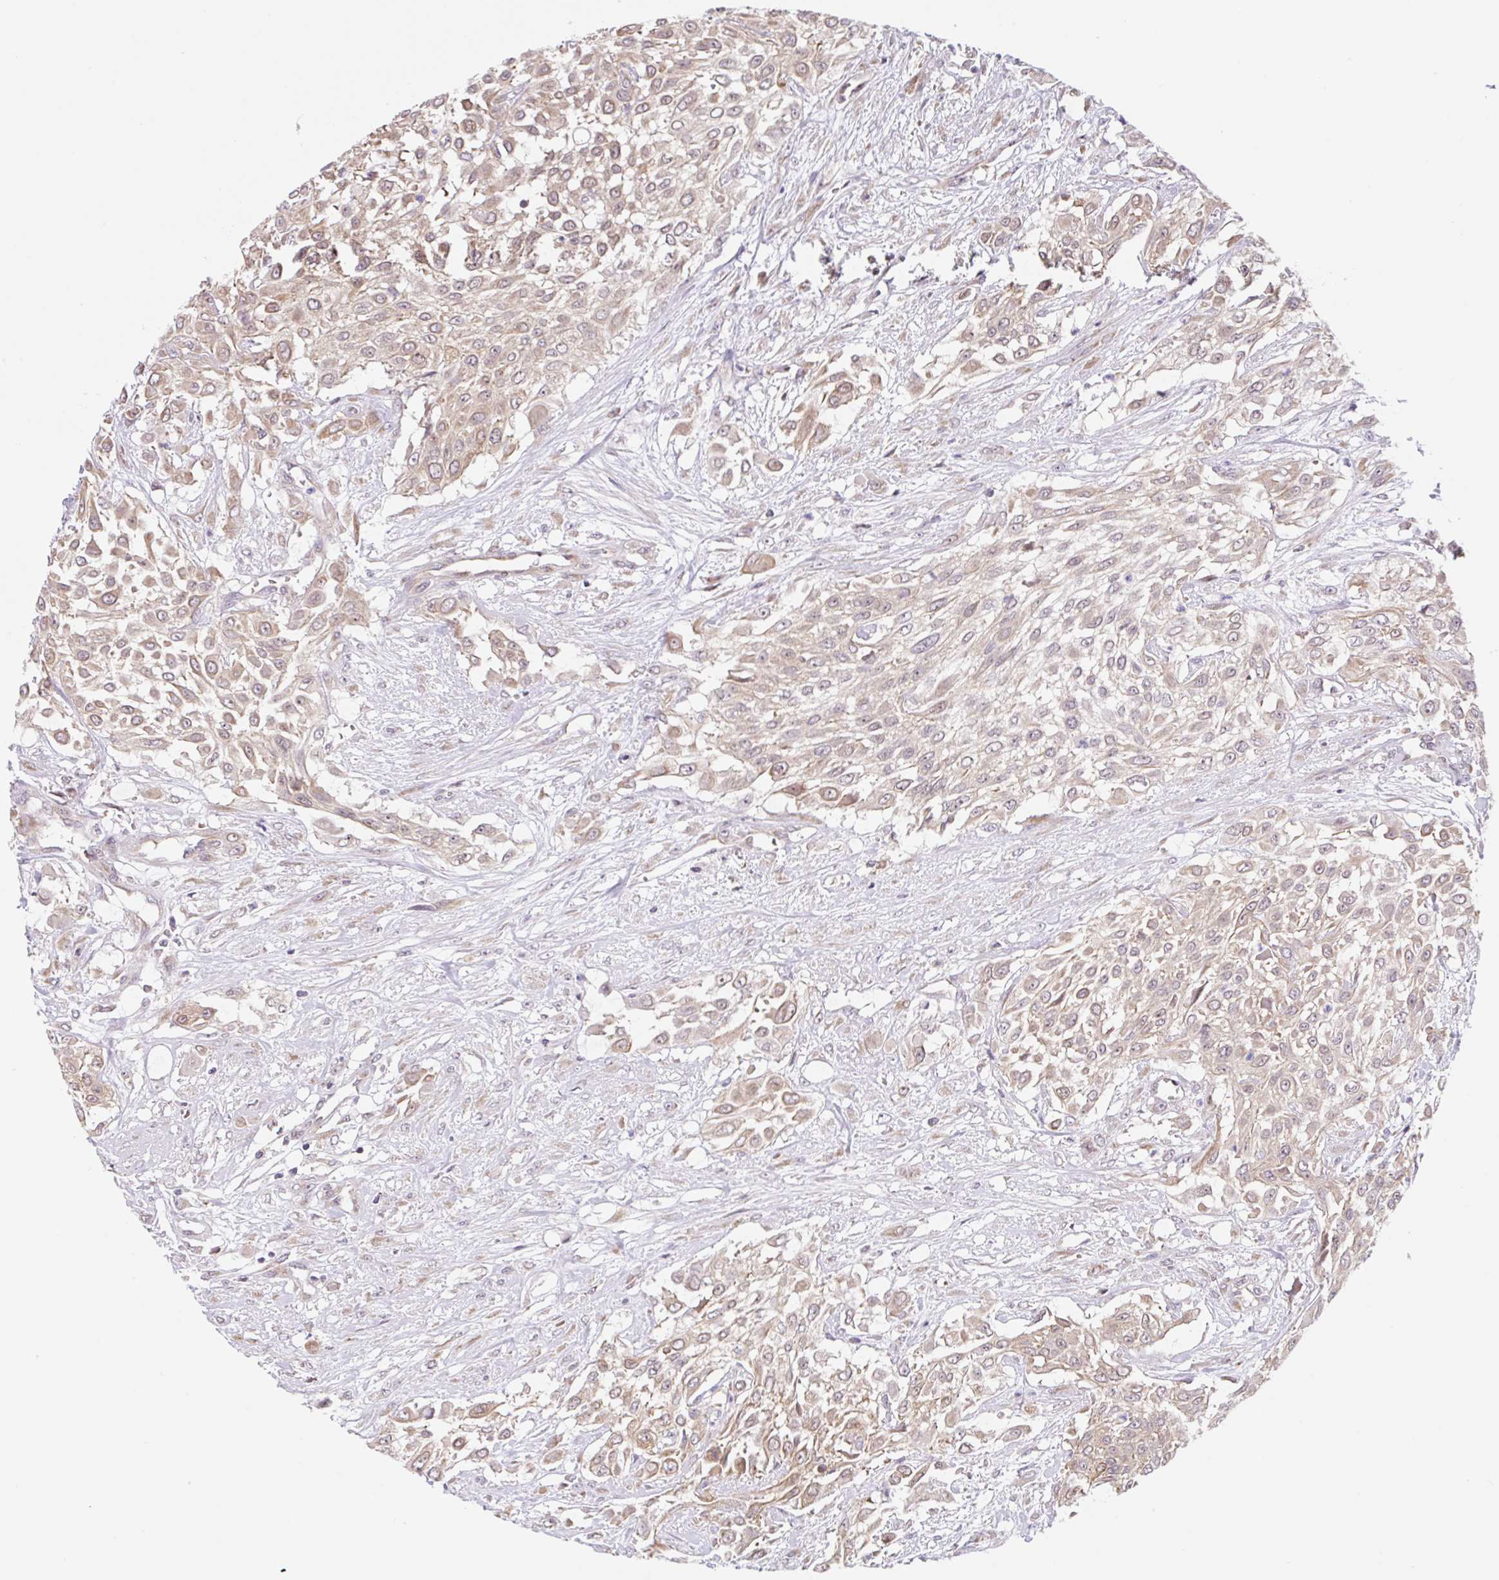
{"staining": {"intensity": "weak", "quantity": ">75%", "location": "cytoplasmic/membranous"}, "tissue": "urothelial cancer", "cell_type": "Tumor cells", "image_type": "cancer", "snomed": [{"axis": "morphology", "description": "Urothelial carcinoma, High grade"}, {"axis": "topography", "description": "Urinary bladder"}], "caption": "Brown immunohistochemical staining in human urothelial carcinoma (high-grade) displays weak cytoplasmic/membranous staining in about >75% of tumor cells. (Brightfield microscopy of DAB IHC at high magnification).", "gene": "TBPL2", "patient": {"sex": "male", "age": 57}}